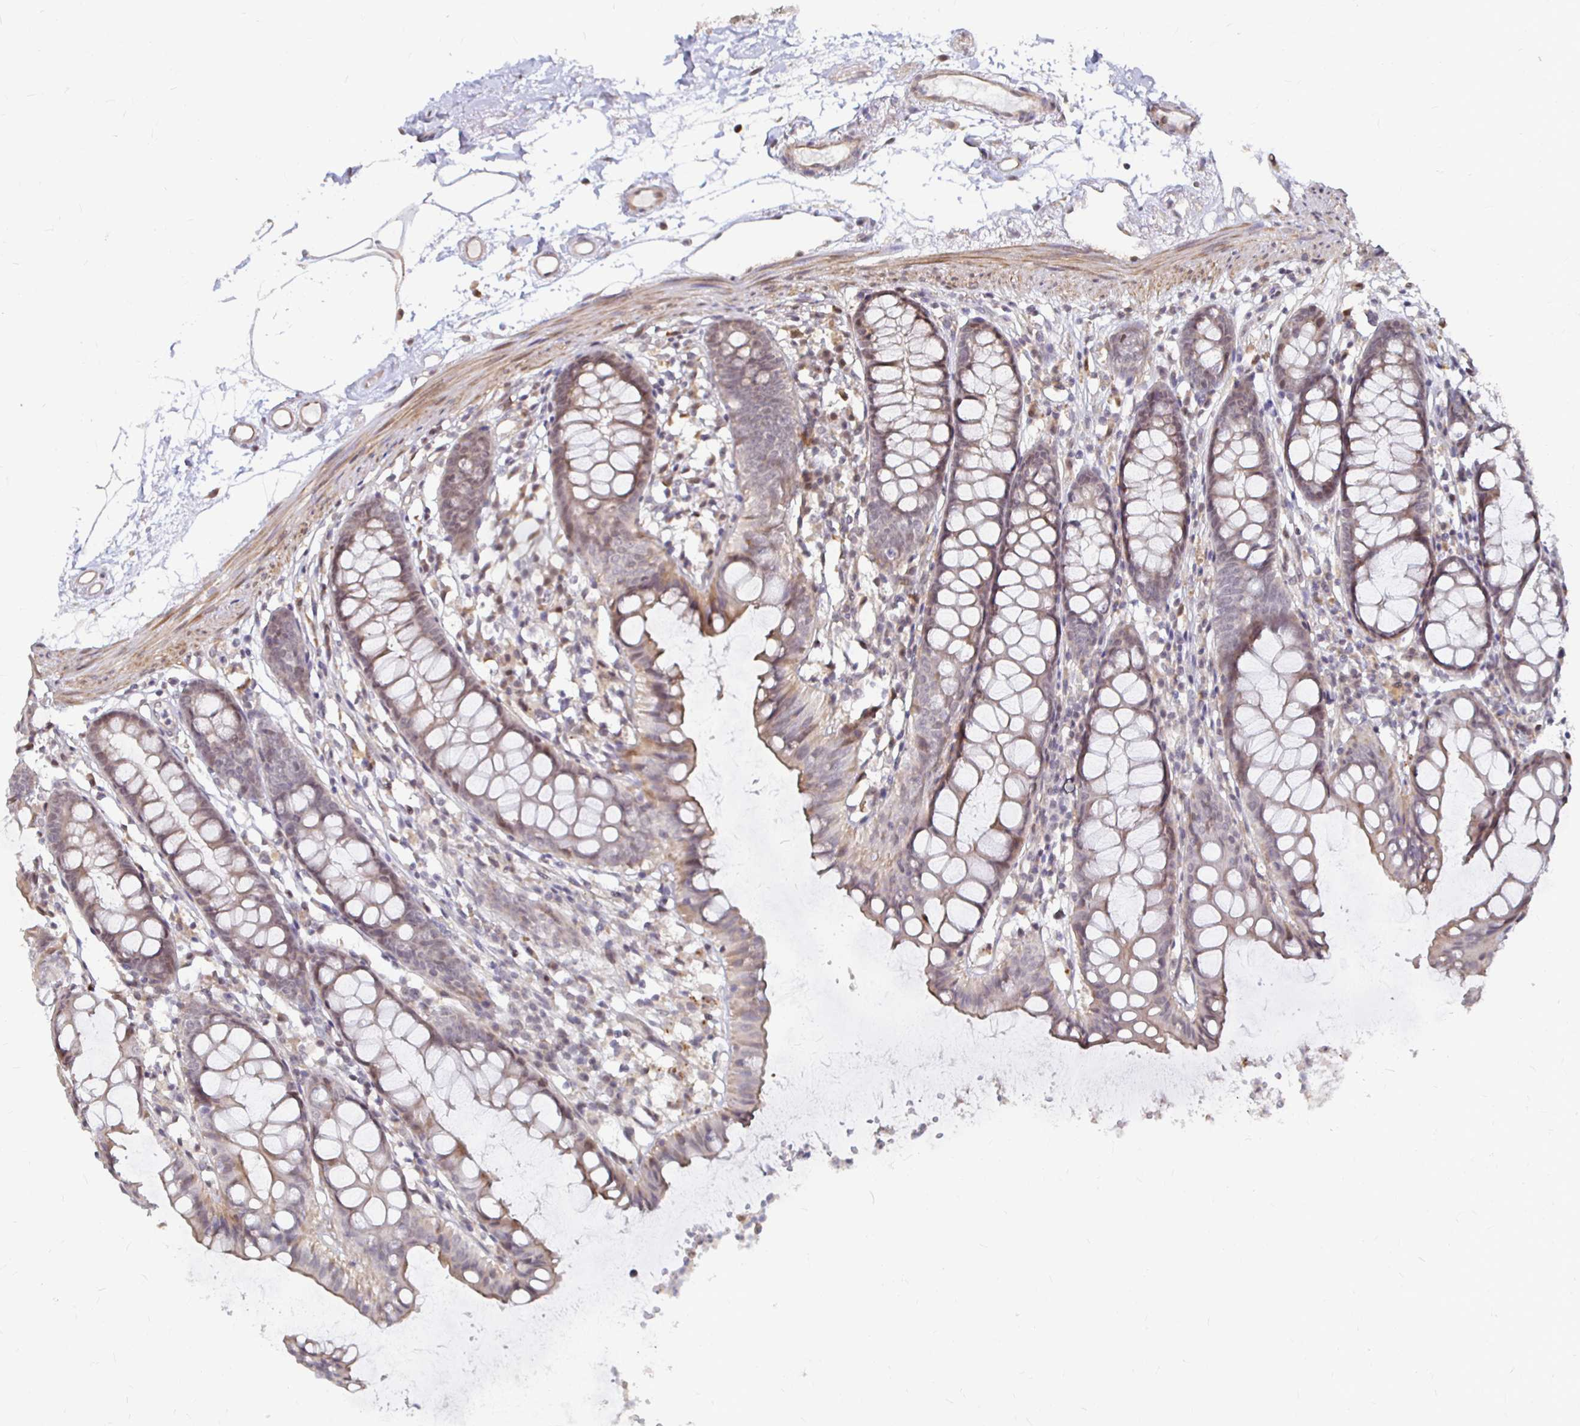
{"staining": {"intensity": "weak", "quantity": ">75%", "location": "cytoplasmic/membranous"}, "tissue": "colon", "cell_type": "Endothelial cells", "image_type": "normal", "snomed": [{"axis": "morphology", "description": "Normal tissue, NOS"}, {"axis": "topography", "description": "Colon"}], "caption": "Protein expression analysis of benign human colon reveals weak cytoplasmic/membranous positivity in about >75% of endothelial cells.", "gene": "CAPN11", "patient": {"sex": "female", "age": 84}}